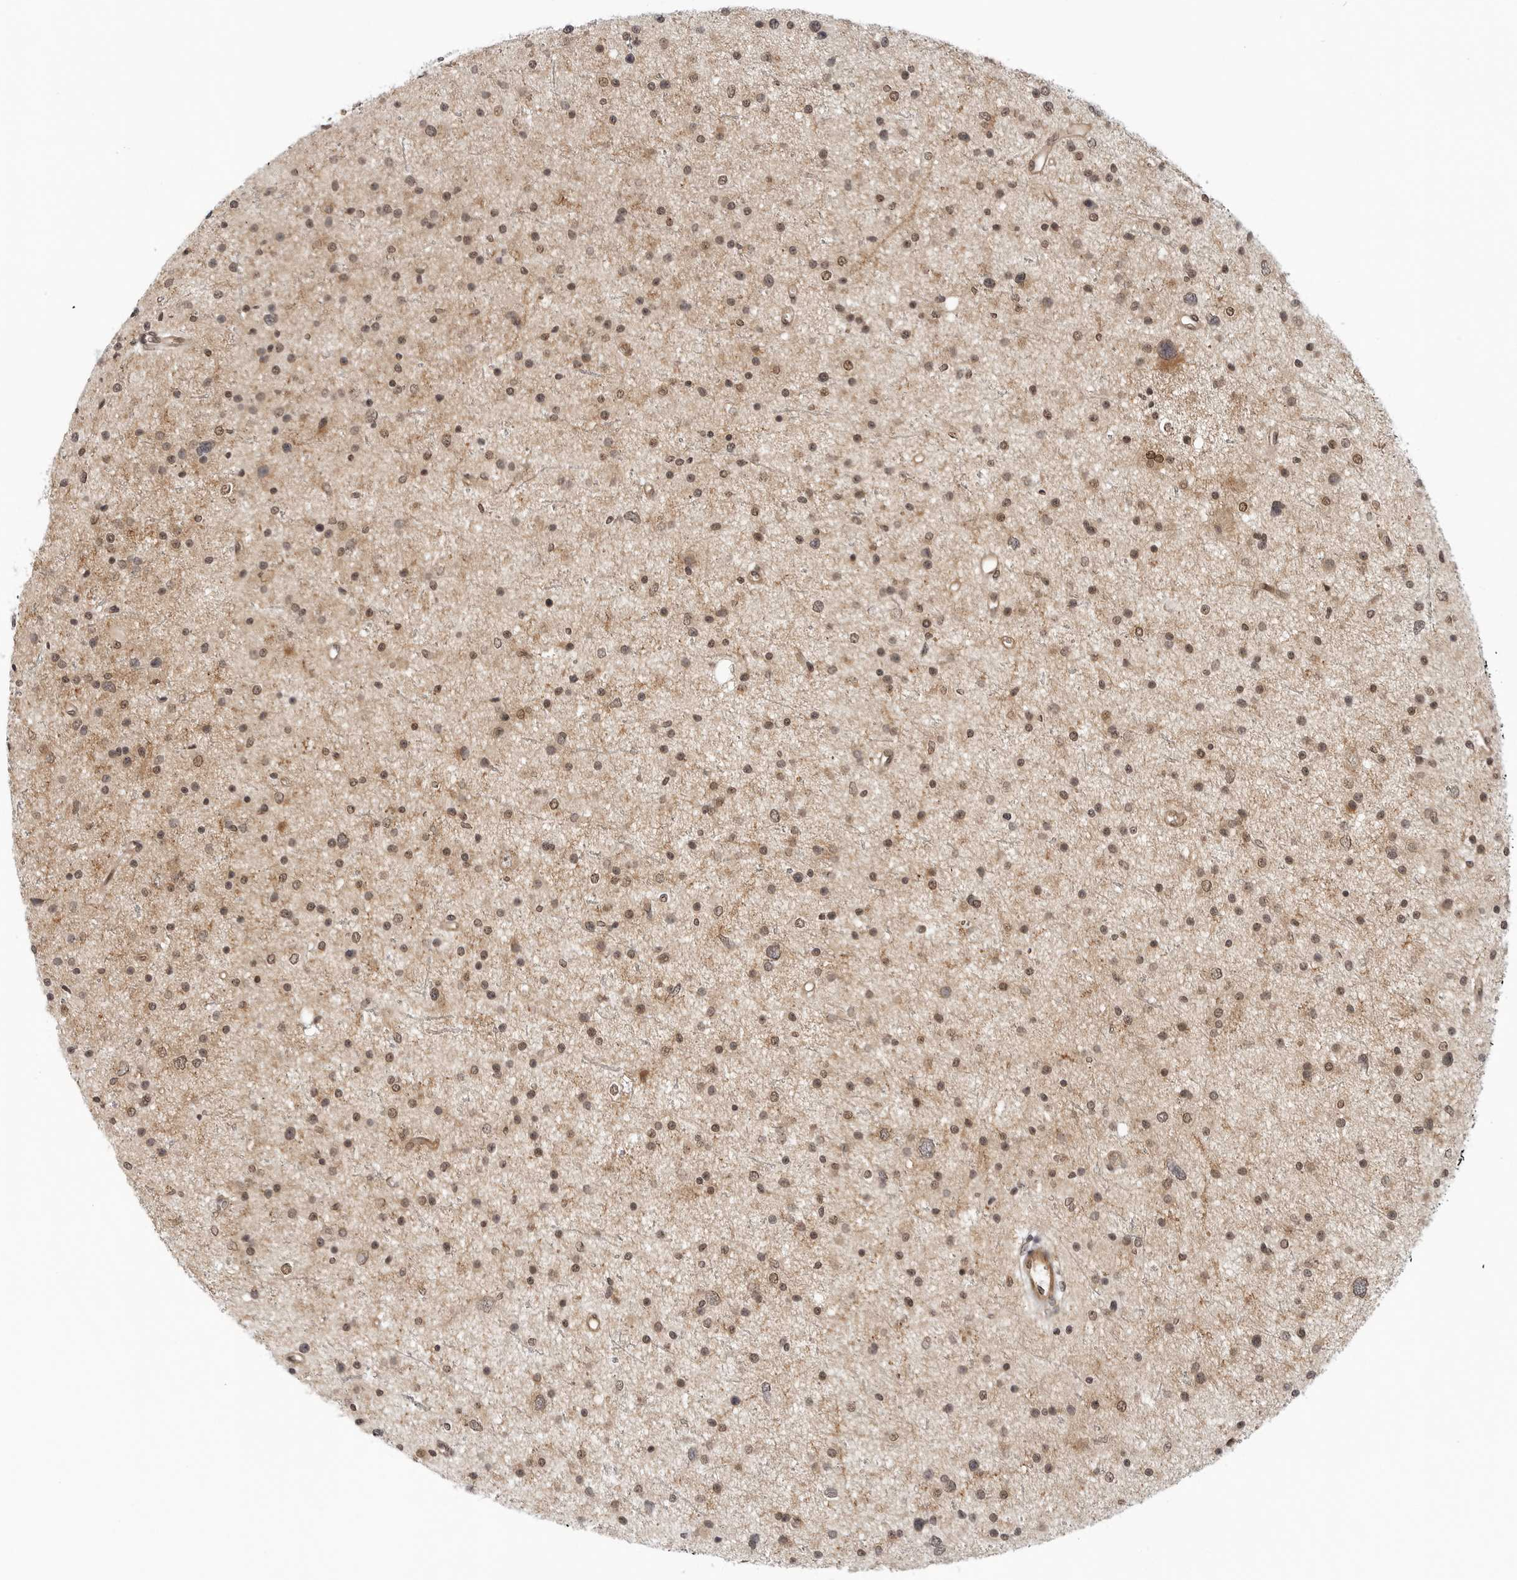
{"staining": {"intensity": "moderate", "quantity": ">75%", "location": "nuclear"}, "tissue": "glioma", "cell_type": "Tumor cells", "image_type": "cancer", "snomed": [{"axis": "morphology", "description": "Glioma, malignant, Low grade"}, {"axis": "topography", "description": "Brain"}], "caption": "The image demonstrates a brown stain indicating the presence of a protein in the nuclear of tumor cells in glioma.", "gene": "MAP2K5", "patient": {"sex": "female", "age": 37}}